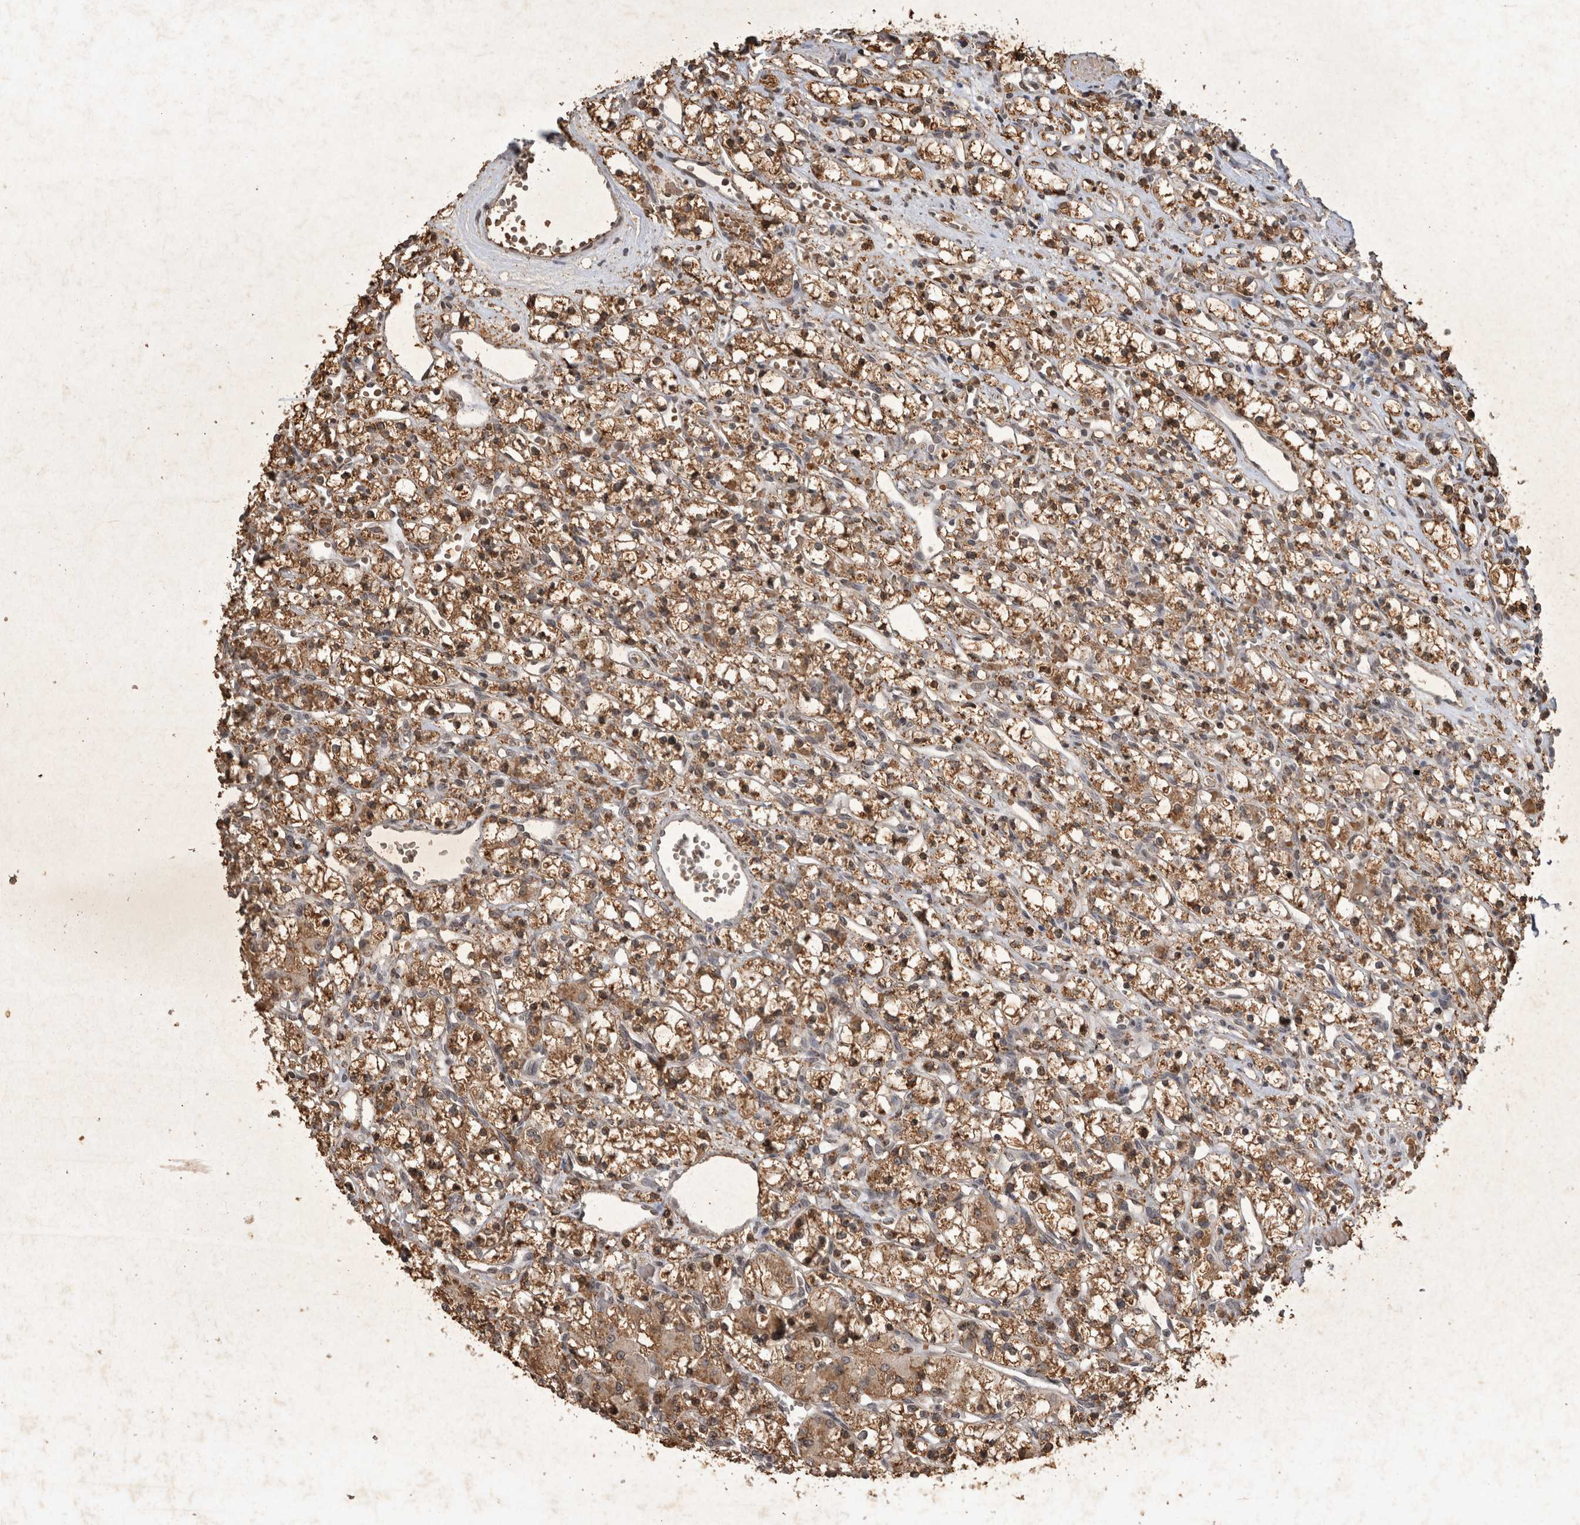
{"staining": {"intensity": "moderate", "quantity": ">75%", "location": "cytoplasmic/membranous"}, "tissue": "renal cancer", "cell_type": "Tumor cells", "image_type": "cancer", "snomed": [{"axis": "morphology", "description": "Adenocarcinoma, NOS"}, {"axis": "topography", "description": "Kidney"}], "caption": "Renal cancer stained for a protein shows moderate cytoplasmic/membranous positivity in tumor cells.", "gene": "HRK", "patient": {"sex": "female", "age": 59}}